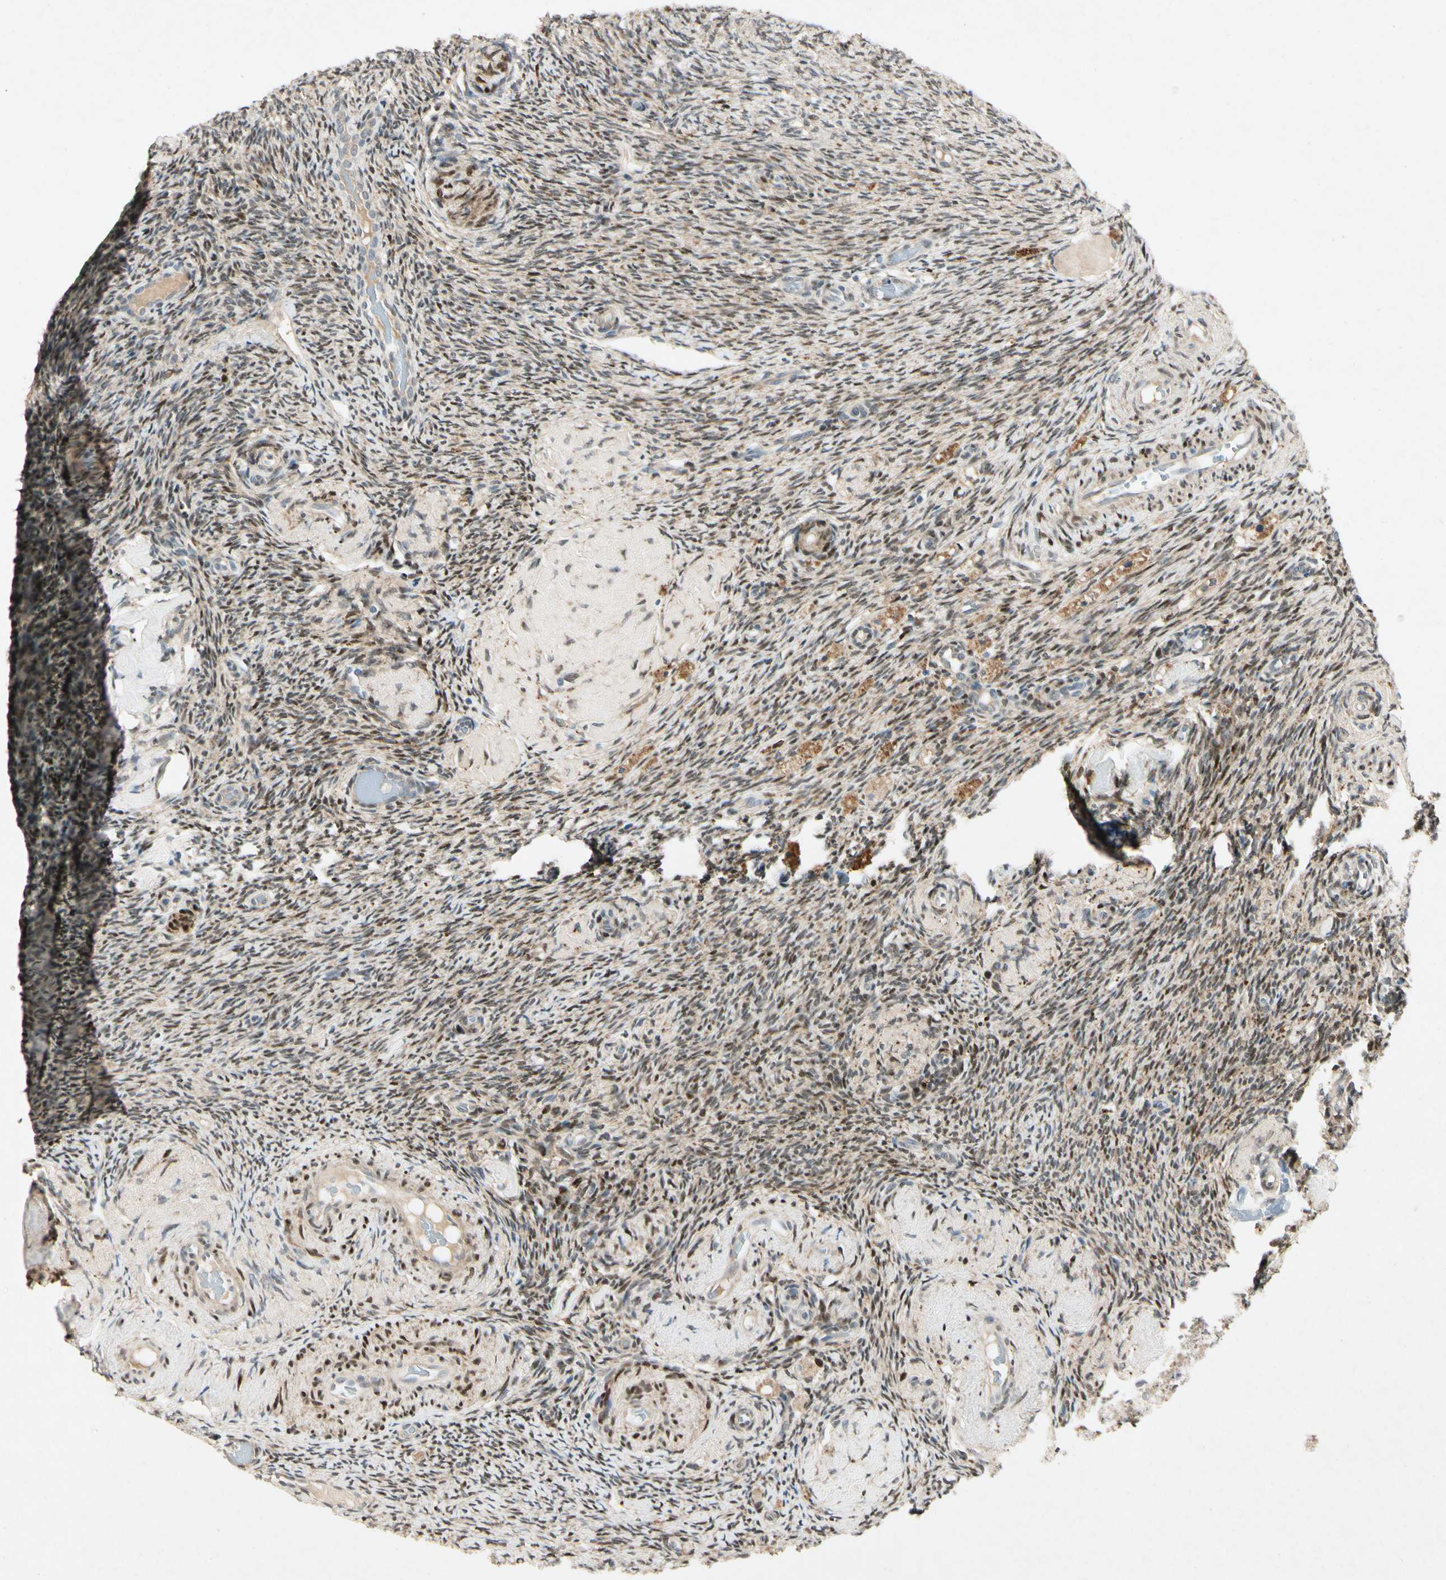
{"staining": {"intensity": "moderate", "quantity": ">75%", "location": "nuclear"}, "tissue": "ovary", "cell_type": "Ovarian stroma cells", "image_type": "normal", "snomed": [{"axis": "morphology", "description": "Normal tissue, NOS"}, {"axis": "topography", "description": "Ovary"}], "caption": "An IHC histopathology image of benign tissue is shown. Protein staining in brown highlights moderate nuclear positivity in ovary within ovarian stroma cells.", "gene": "HSPA1B", "patient": {"sex": "female", "age": 60}}